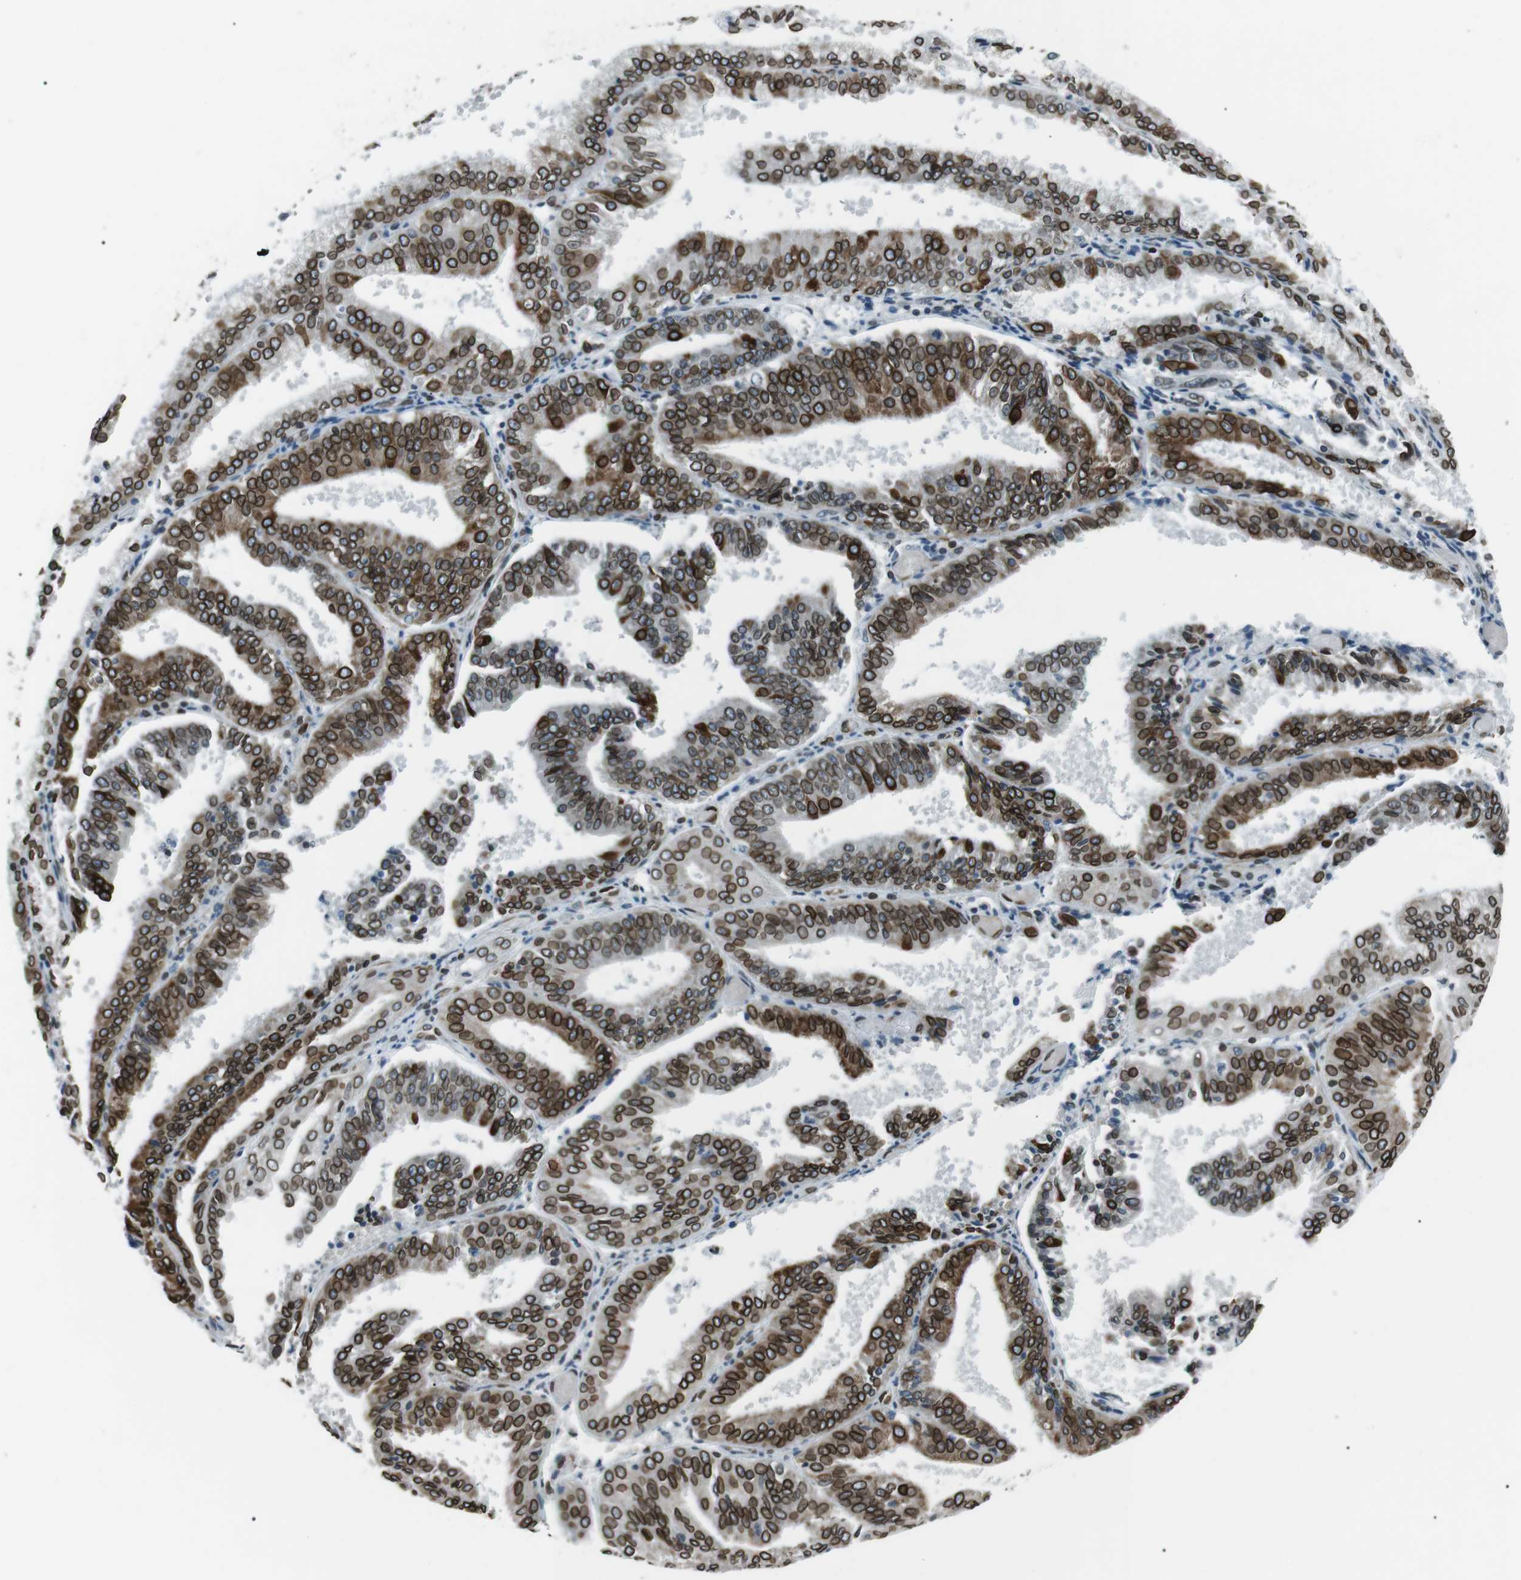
{"staining": {"intensity": "strong", "quantity": ">75%", "location": "cytoplasmic/membranous,nuclear"}, "tissue": "endometrial cancer", "cell_type": "Tumor cells", "image_type": "cancer", "snomed": [{"axis": "morphology", "description": "Adenocarcinoma, NOS"}, {"axis": "topography", "description": "Endometrium"}], "caption": "Brown immunohistochemical staining in human adenocarcinoma (endometrial) exhibits strong cytoplasmic/membranous and nuclear positivity in about >75% of tumor cells.", "gene": "TMX4", "patient": {"sex": "female", "age": 63}}